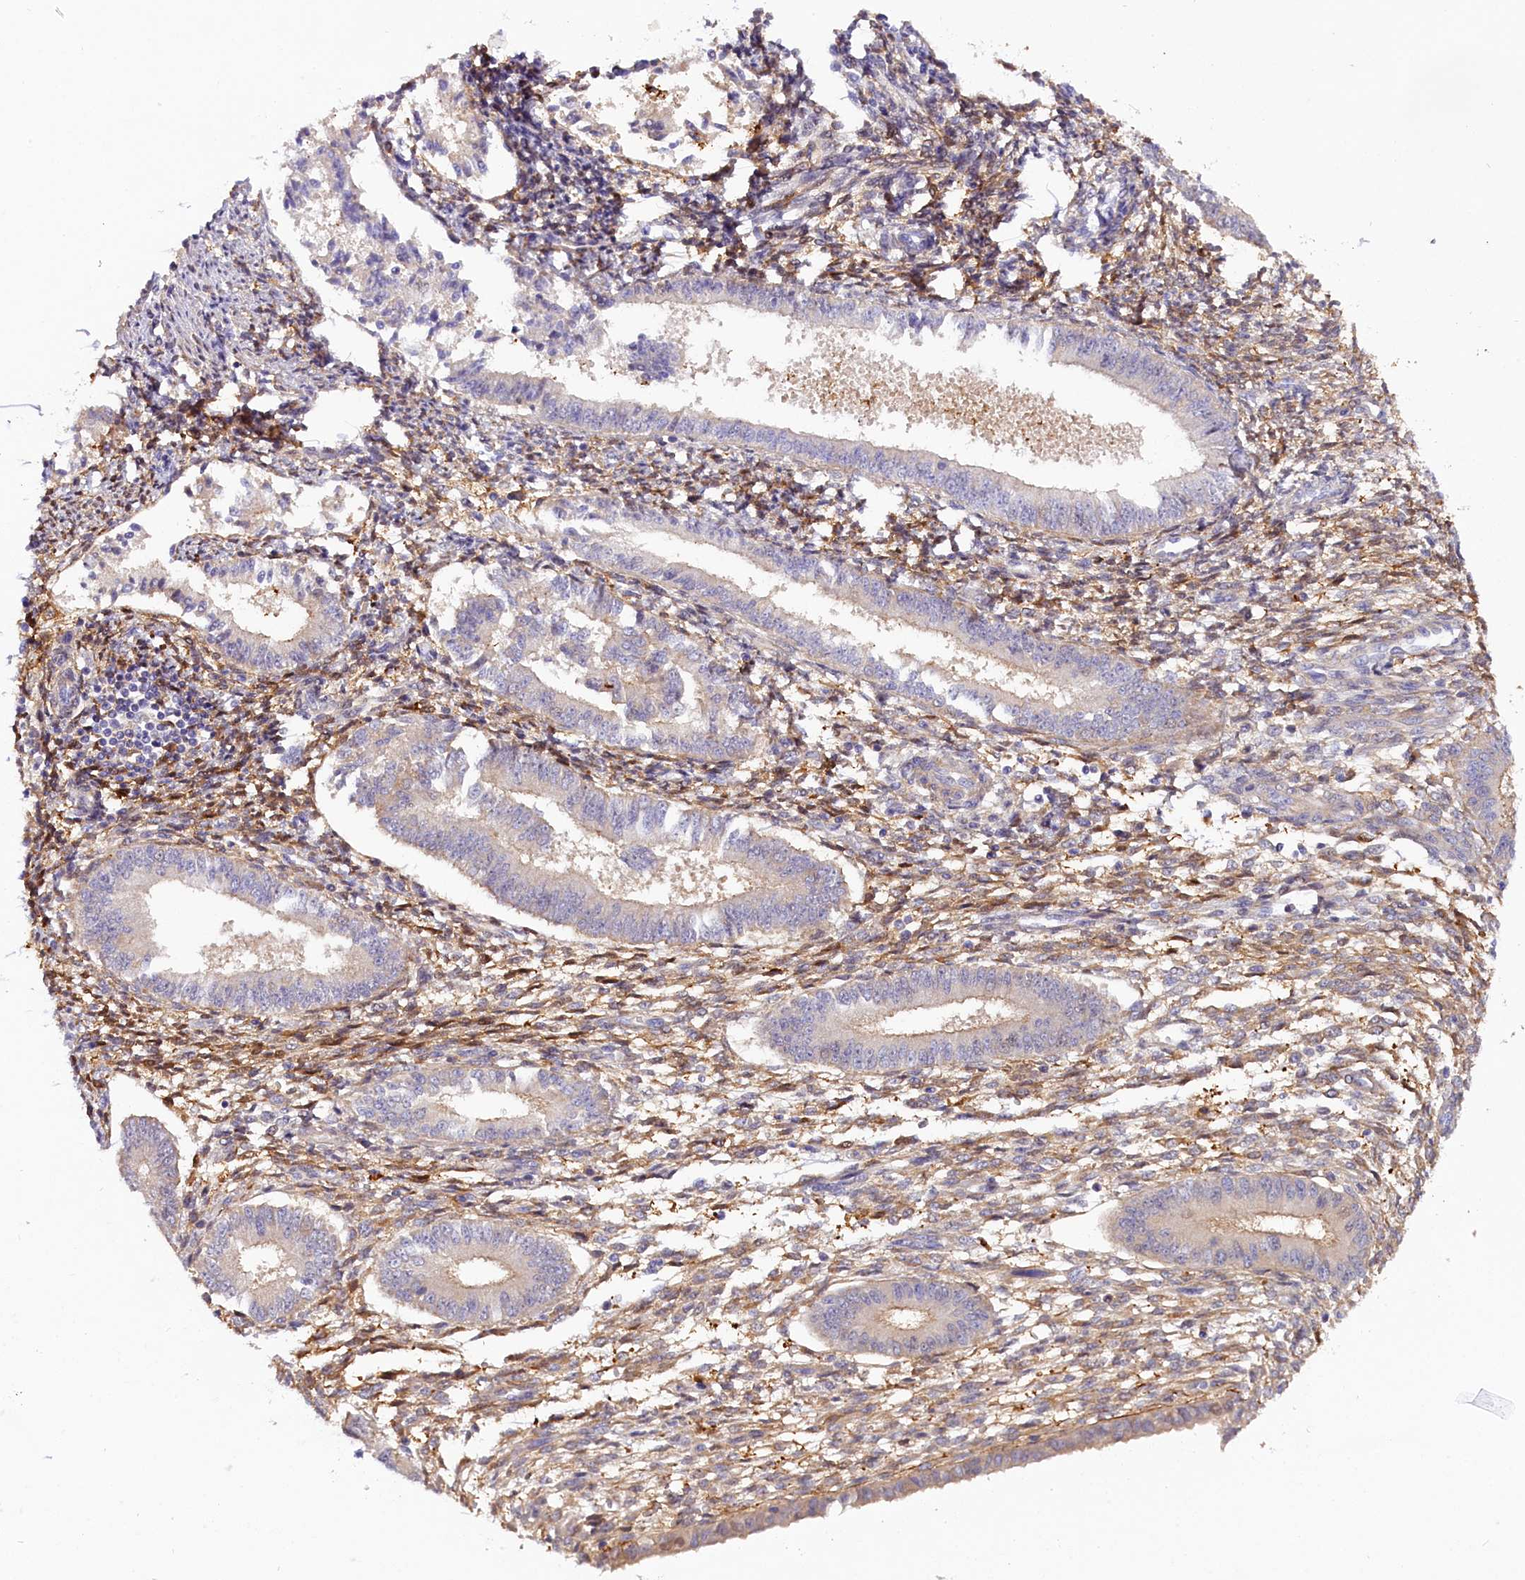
{"staining": {"intensity": "moderate", "quantity": "25%-75%", "location": "cytoplasmic/membranous"}, "tissue": "endometrium", "cell_type": "Cells in endometrial stroma", "image_type": "normal", "snomed": [{"axis": "morphology", "description": "Normal tissue, NOS"}, {"axis": "topography", "description": "Uterus"}, {"axis": "topography", "description": "Endometrium"}], "caption": "Immunohistochemical staining of unremarkable endometrium displays 25%-75% levels of moderate cytoplasmic/membranous protein expression in approximately 25%-75% of cells in endometrial stroma. The staining was performed using DAB, with brown indicating positive protein expression. Nuclei are stained blue with hematoxylin.", "gene": "KATNB1", "patient": {"sex": "female", "age": 48}}